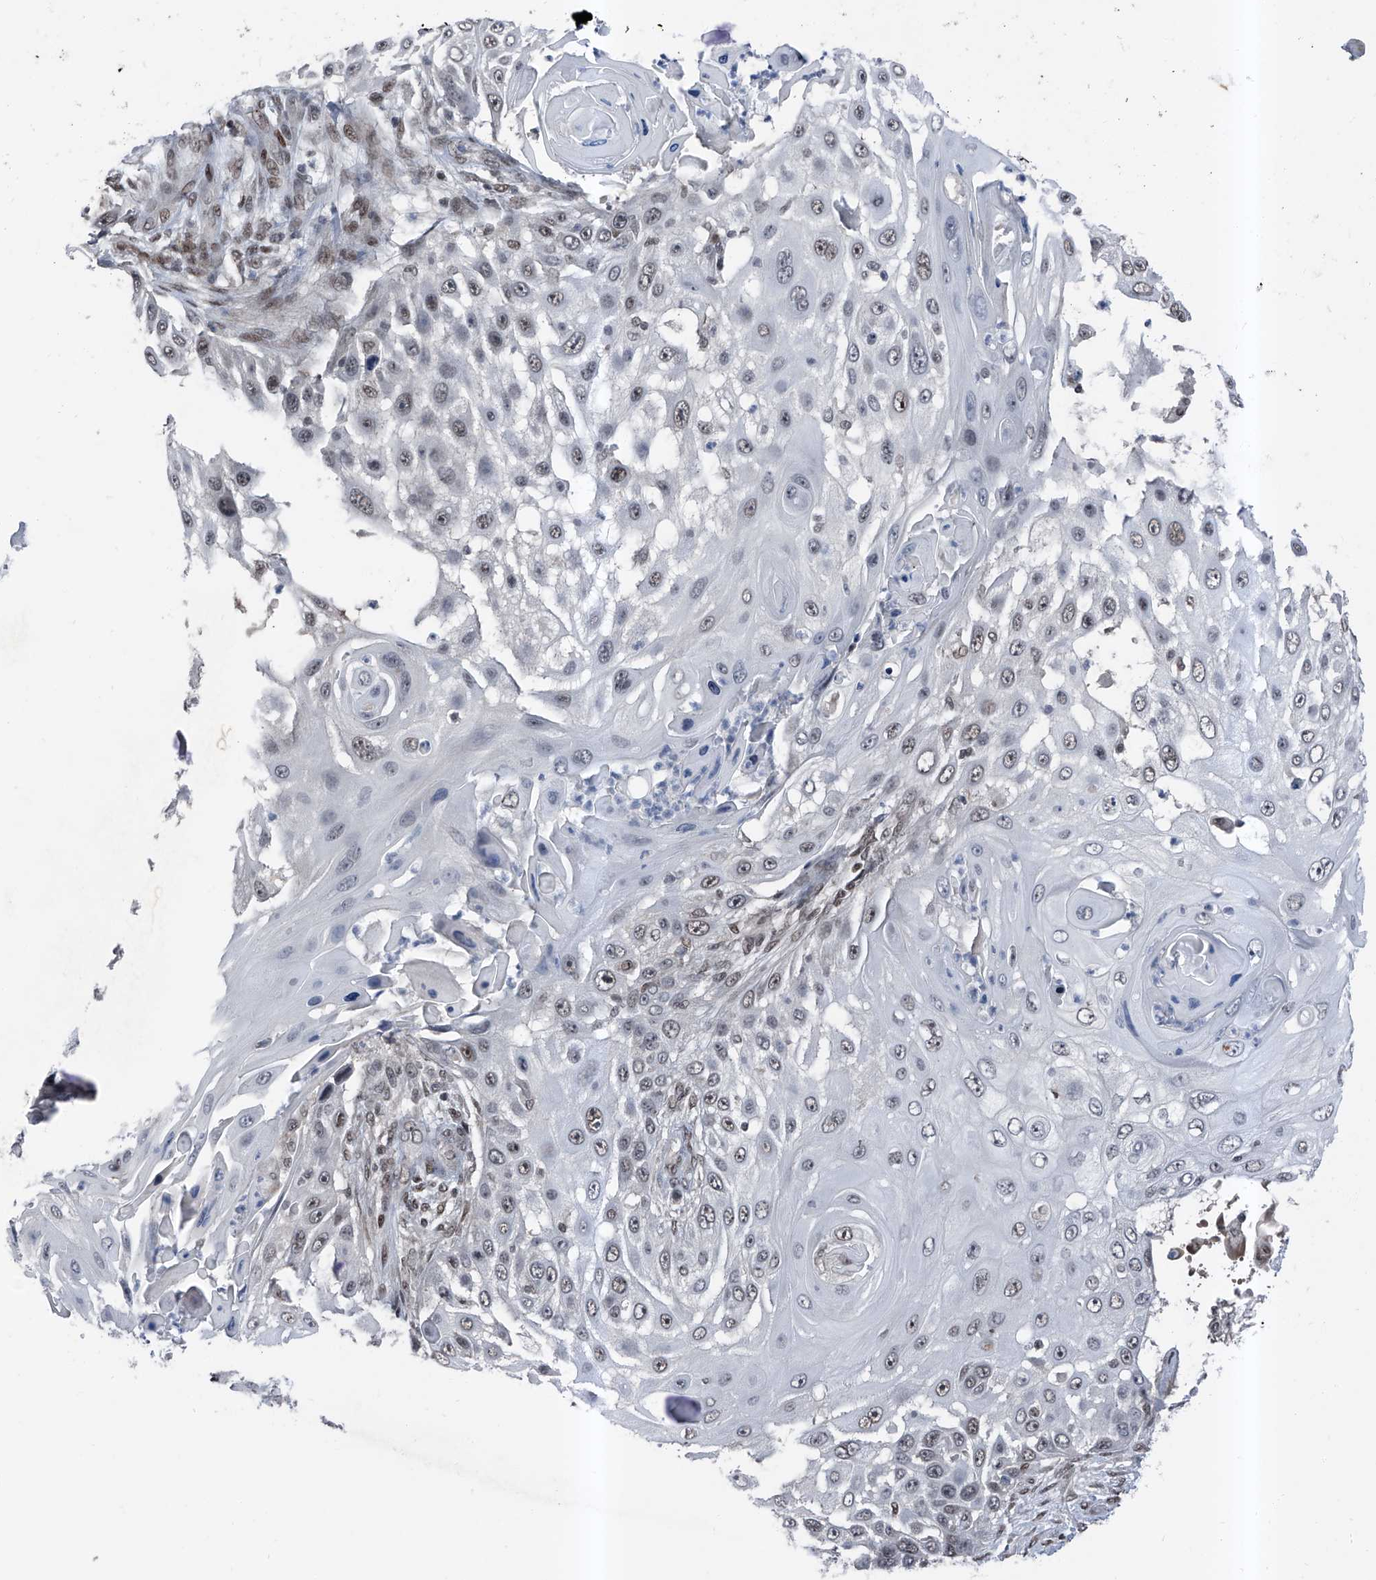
{"staining": {"intensity": "weak", "quantity": "<25%", "location": "nuclear"}, "tissue": "skin cancer", "cell_type": "Tumor cells", "image_type": "cancer", "snomed": [{"axis": "morphology", "description": "Squamous cell carcinoma, NOS"}, {"axis": "topography", "description": "Skin"}], "caption": "Immunohistochemical staining of human skin squamous cell carcinoma shows no significant staining in tumor cells. (Immunohistochemistry, brightfield microscopy, high magnification).", "gene": "BMI1", "patient": {"sex": "female", "age": 44}}